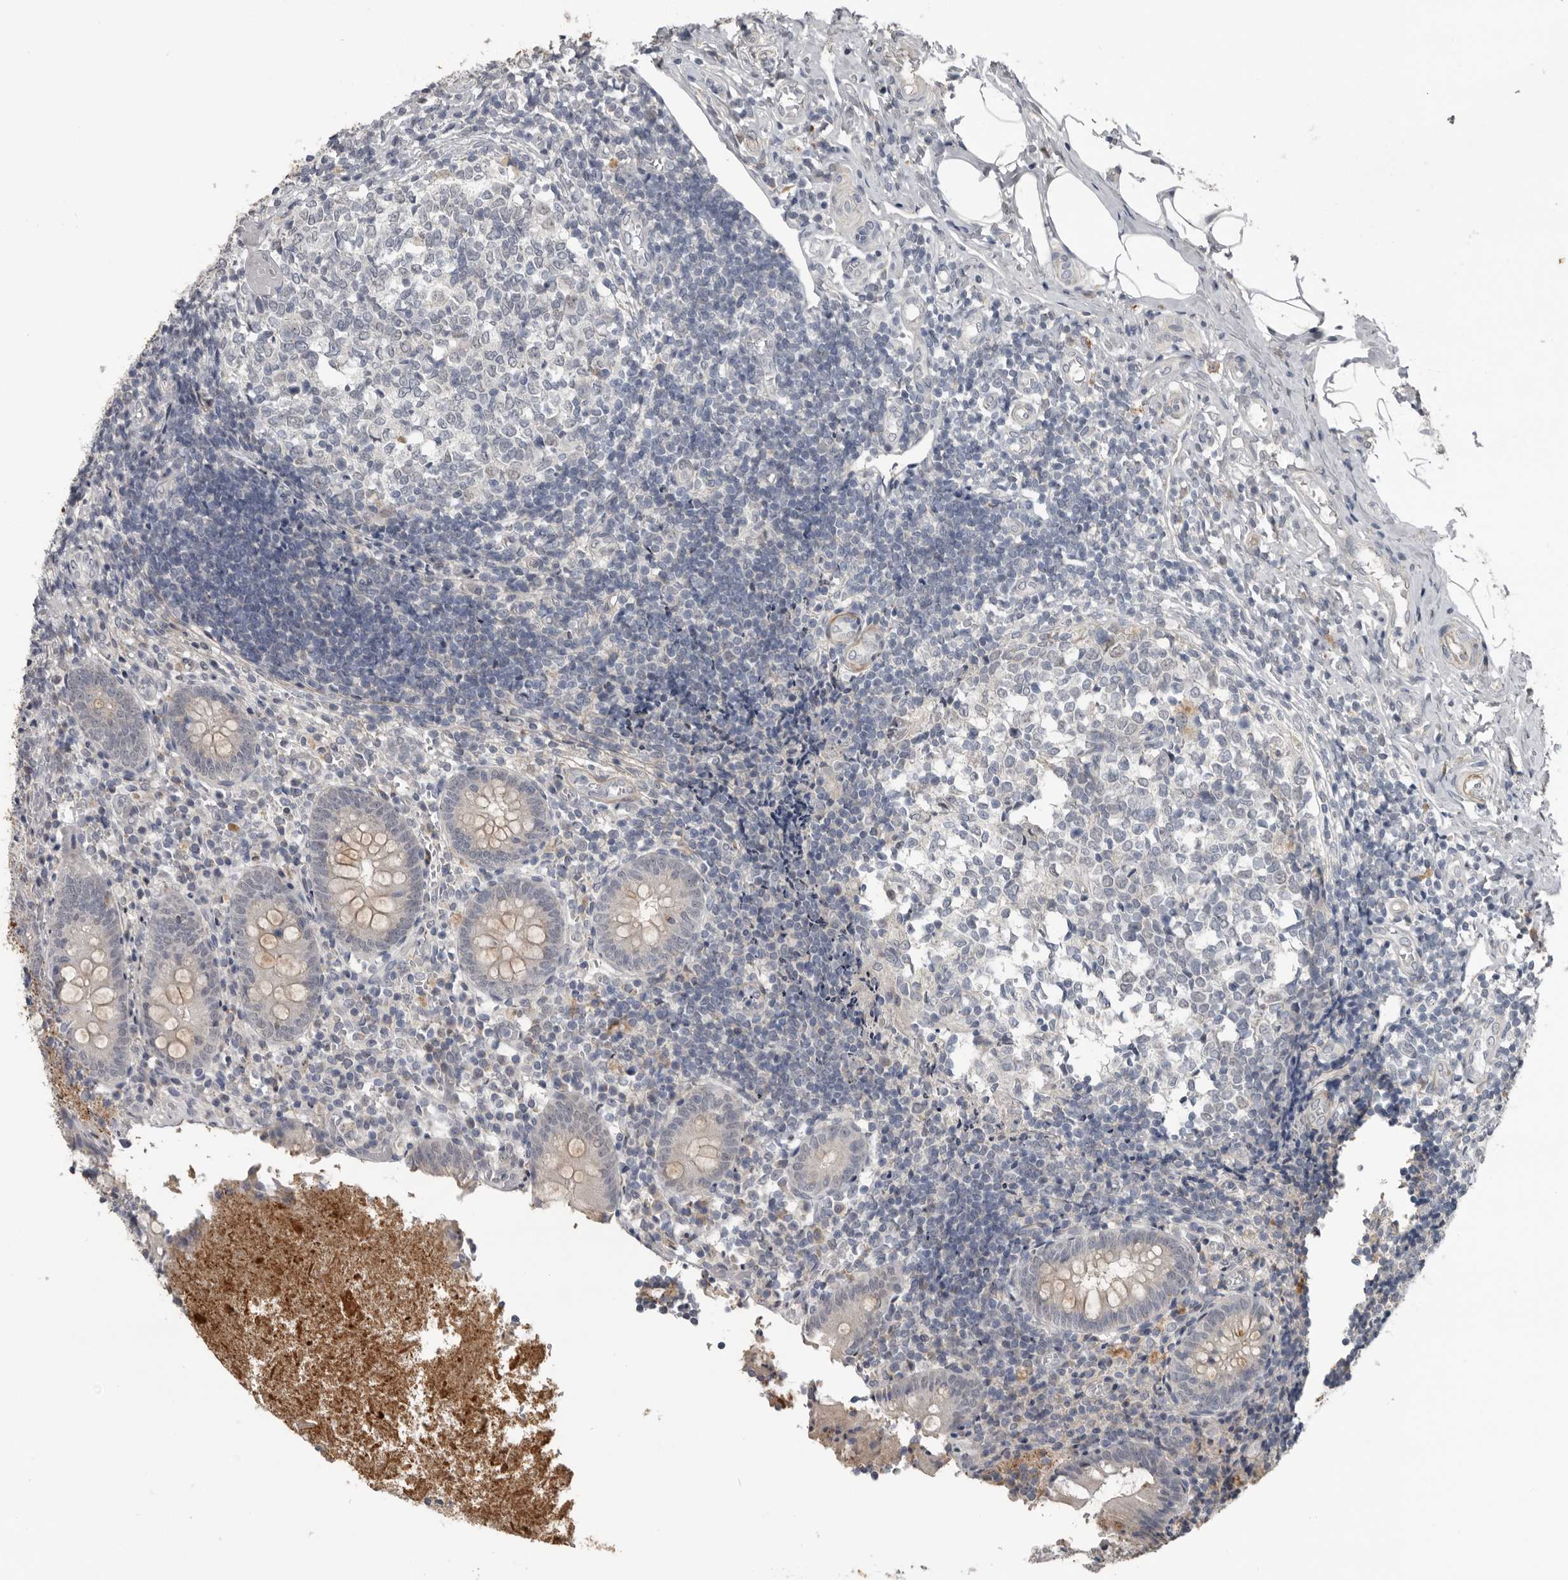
{"staining": {"intensity": "negative", "quantity": "none", "location": "none"}, "tissue": "appendix", "cell_type": "Glandular cells", "image_type": "normal", "snomed": [{"axis": "morphology", "description": "Normal tissue, NOS"}, {"axis": "topography", "description": "Appendix"}], "caption": "IHC image of unremarkable appendix: appendix stained with DAB (3,3'-diaminobenzidine) reveals no significant protein expression in glandular cells. (Brightfield microscopy of DAB (3,3'-diaminobenzidine) IHC at high magnification).", "gene": "C1orf216", "patient": {"sex": "female", "age": 17}}